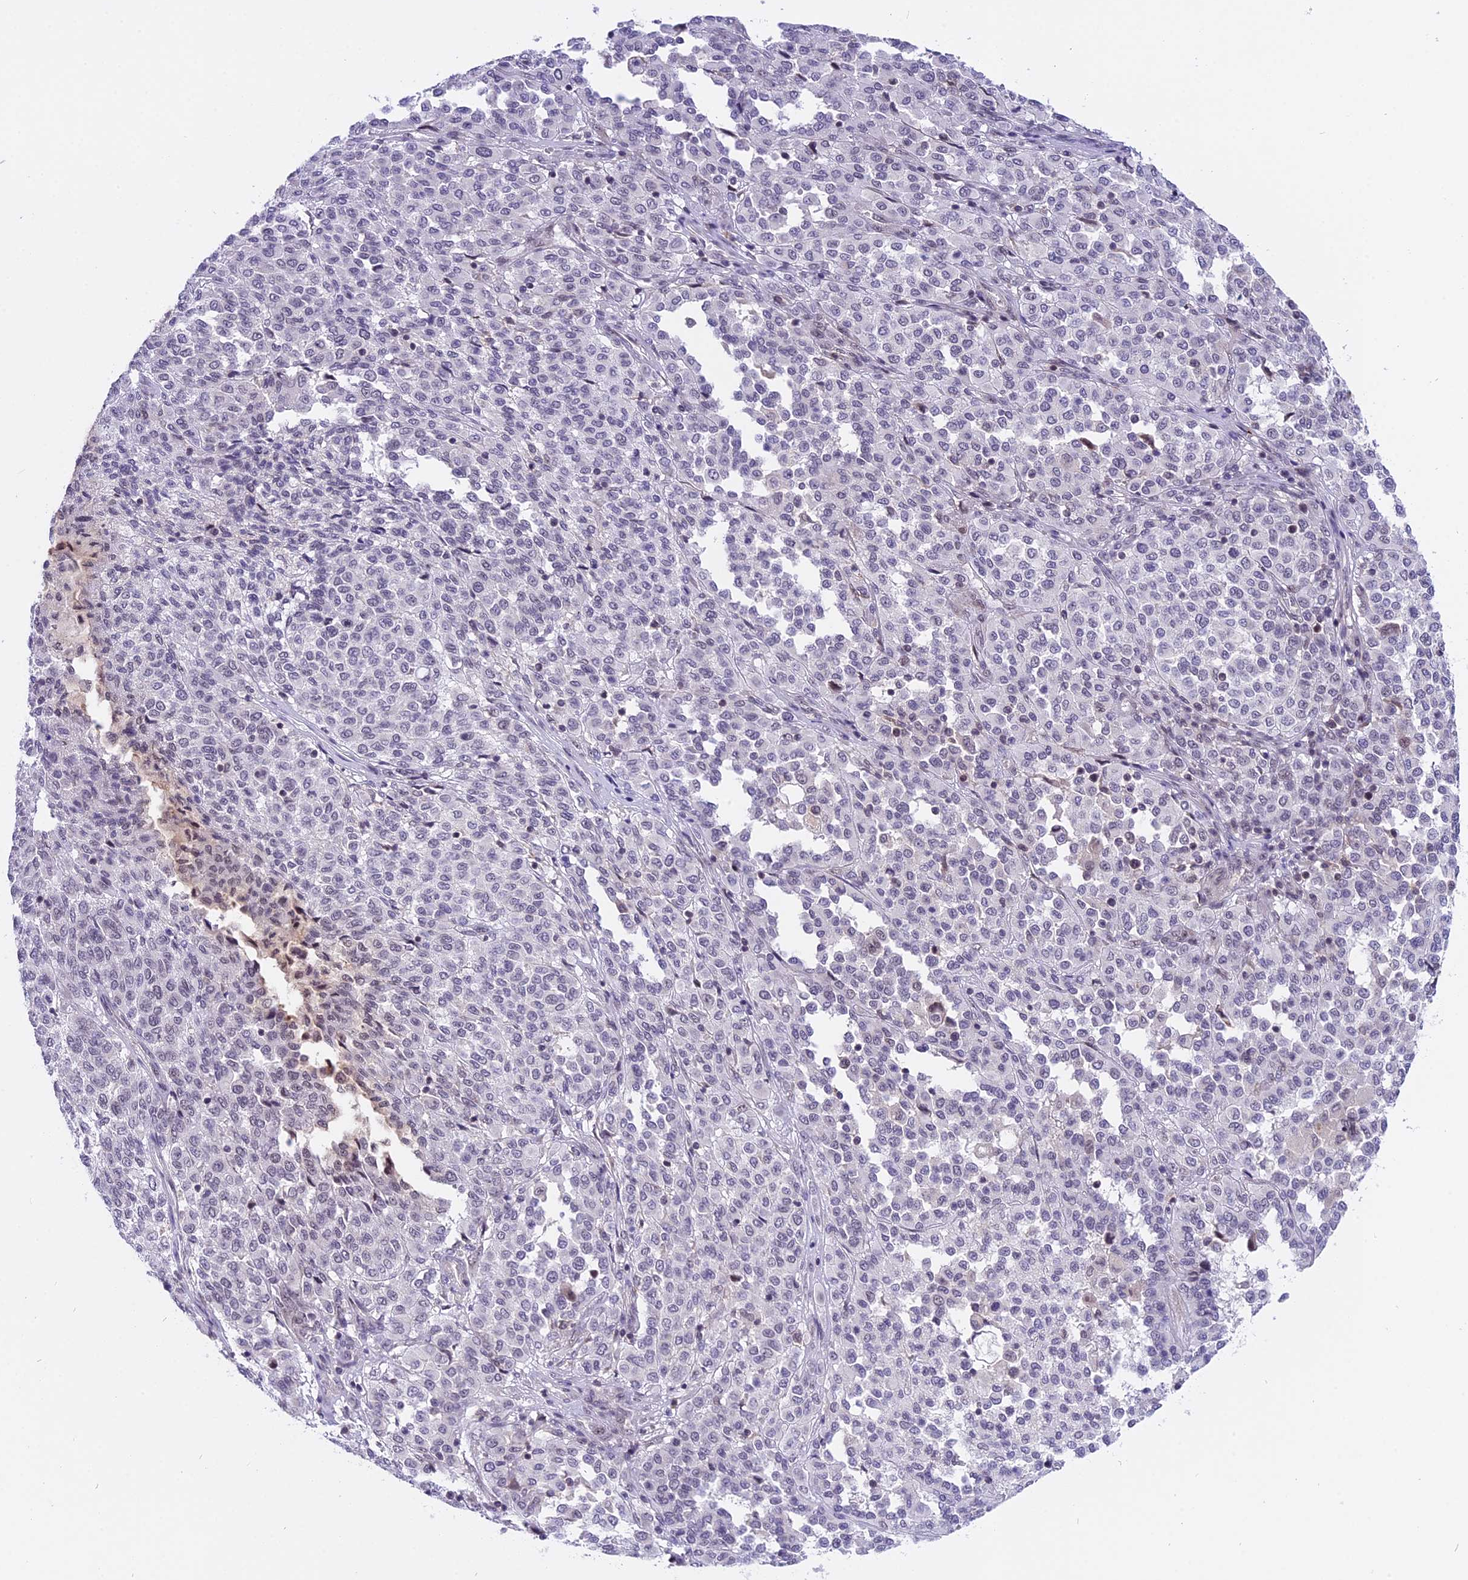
{"staining": {"intensity": "negative", "quantity": "none", "location": "none"}, "tissue": "melanoma", "cell_type": "Tumor cells", "image_type": "cancer", "snomed": [{"axis": "morphology", "description": "Malignant melanoma, Metastatic site"}, {"axis": "topography", "description": "Pancreas"}], "caption": "This is an immunohistochemistry photomicrograph of melanoma. There is no staining in tumor cells.", "gene": "TADA3", "patient": {"sex": "female", "age": 30}}